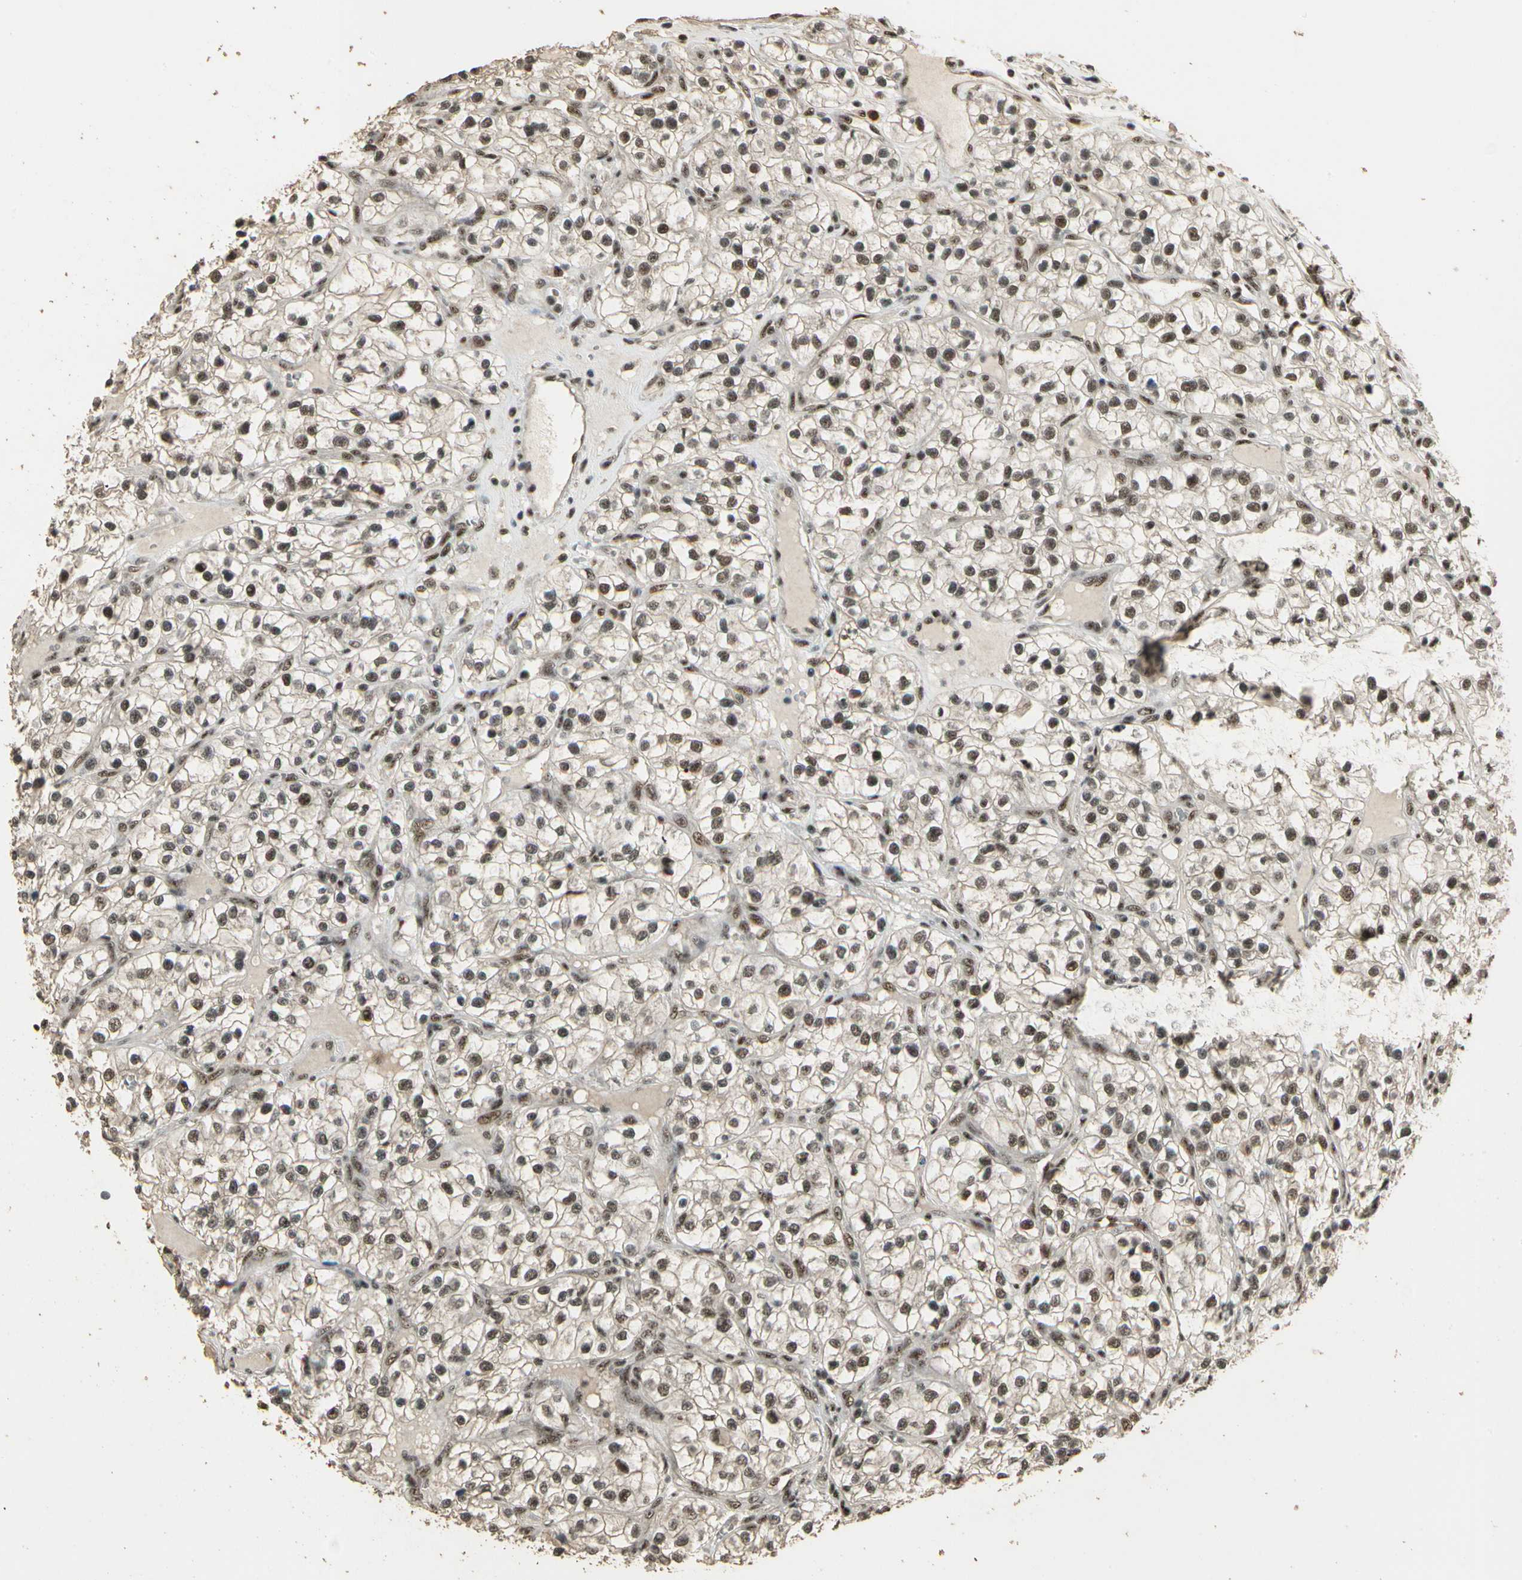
{"staining": {"intensity": "moderate", "quantity": ">75%", "location": "nuclear"}, "tissue": "renal cancer", "cell_type": "Tumor cells", "image_type": "cancer", "snomed": [{"axis": "morphology", "description": "Adenocarcinoma, NOS"}, {"axis": "topography", "description": "Kidney"}], "caption": "A micrograph showing moderate nuclear staining in approximately >75% of tumor cells in renal cancer, as visualized by brown immunohistochemical staining.", "gene": "RBM25", "patient": {"sex": "female", "age": 57}}